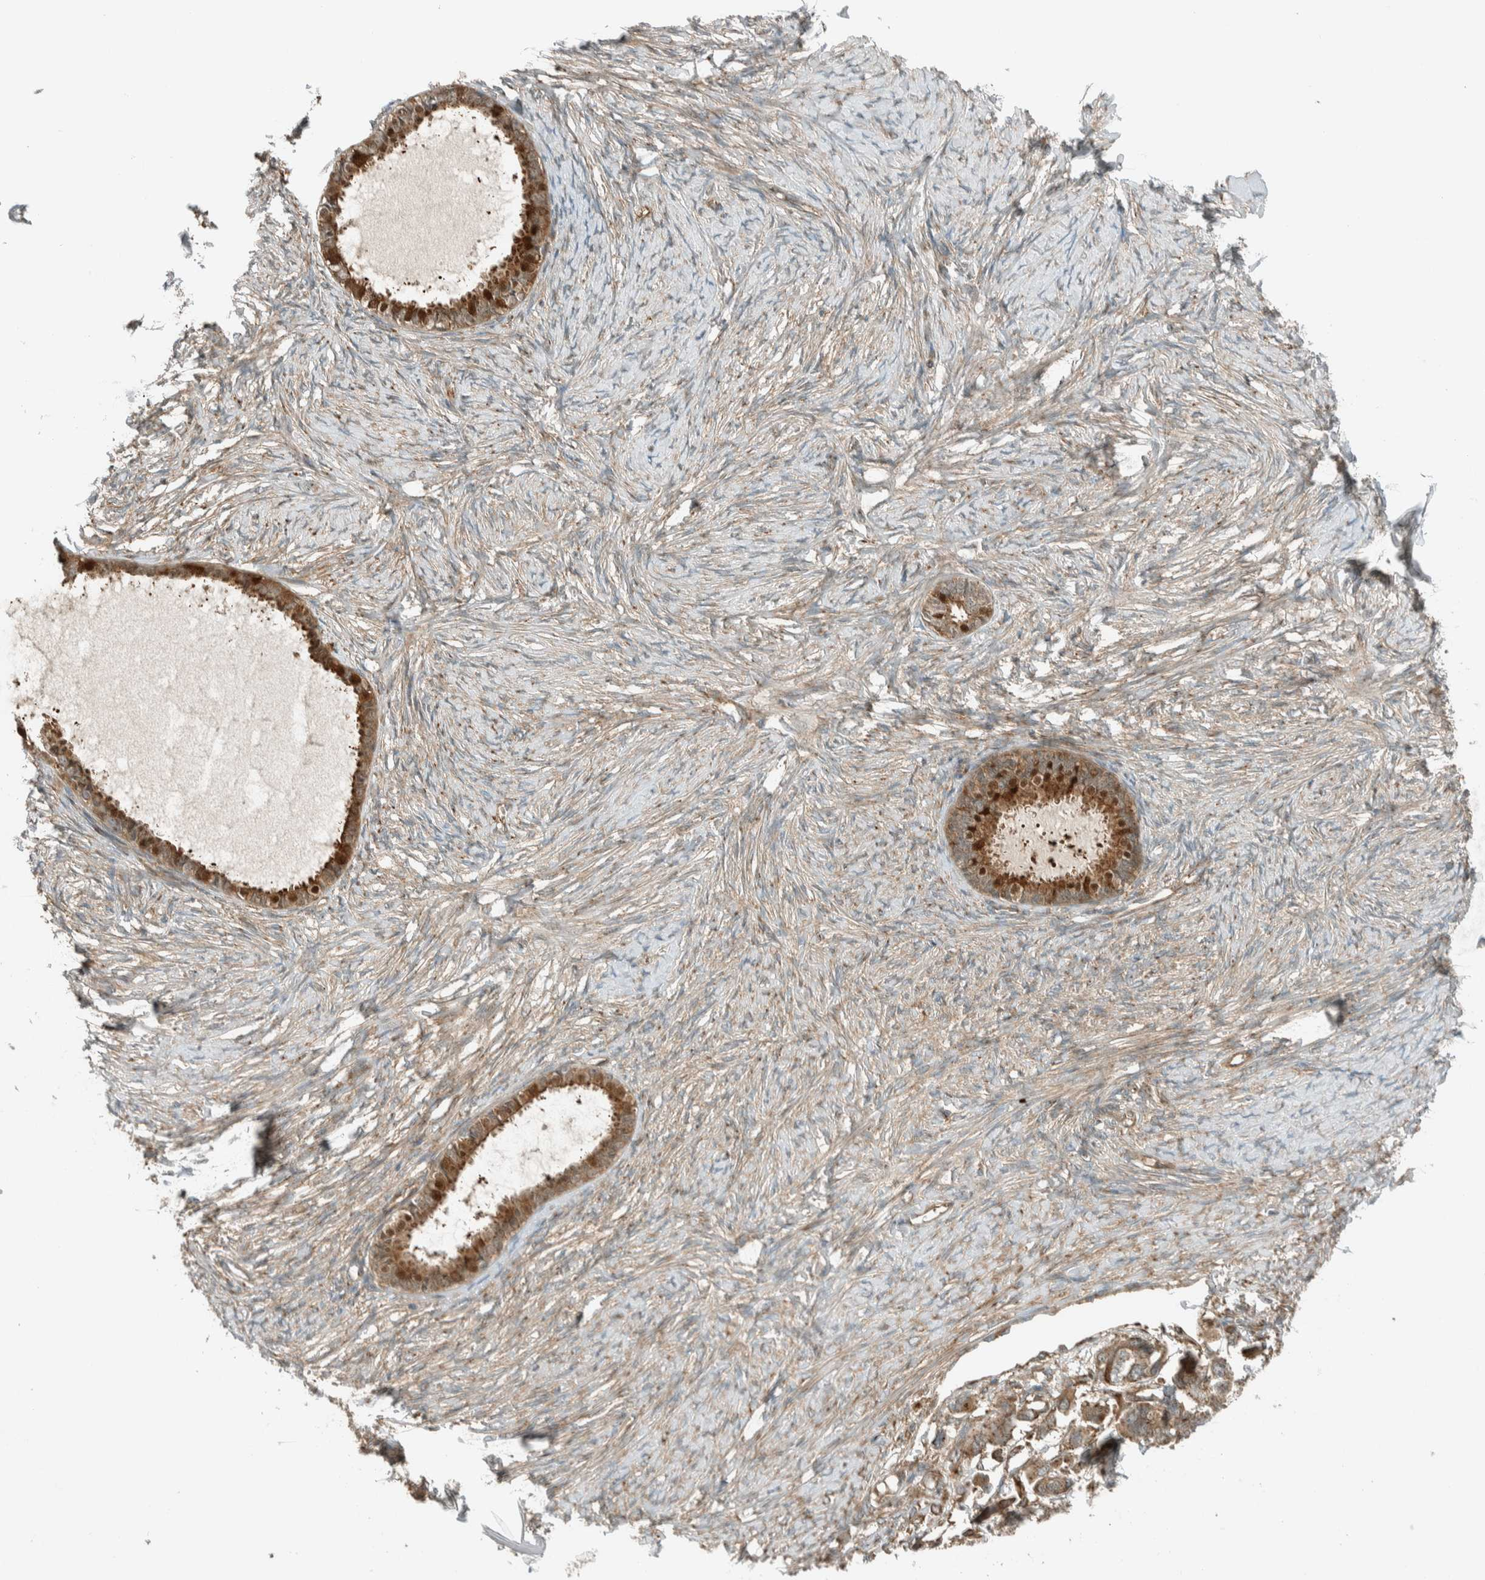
{"staining": {"intensity": "moderate", "quantity": ">75%", "location": "cytoplasmic/membranous"}, "tissue": "ovarian cancer", "cell_type": "Tumor cells", "image_type": "cancer", "snomed": [{"axis": "morphology", "description": "Cystadenocarcinoma, serous, NOS"}, {"axis": "topography", "description": "Ovary"}], "caption": "An image of human ovarian cancer stained for a protein reveals moderate cytoplasmic/membranous brown staining in tumor cells. The staining is performed using DAB brown chromogen to label protein expression. The nuclei are counter-stained blue using hematoxylin.", "gene": "EXOC7", "patient": {"sex": "female", "age": 79}}